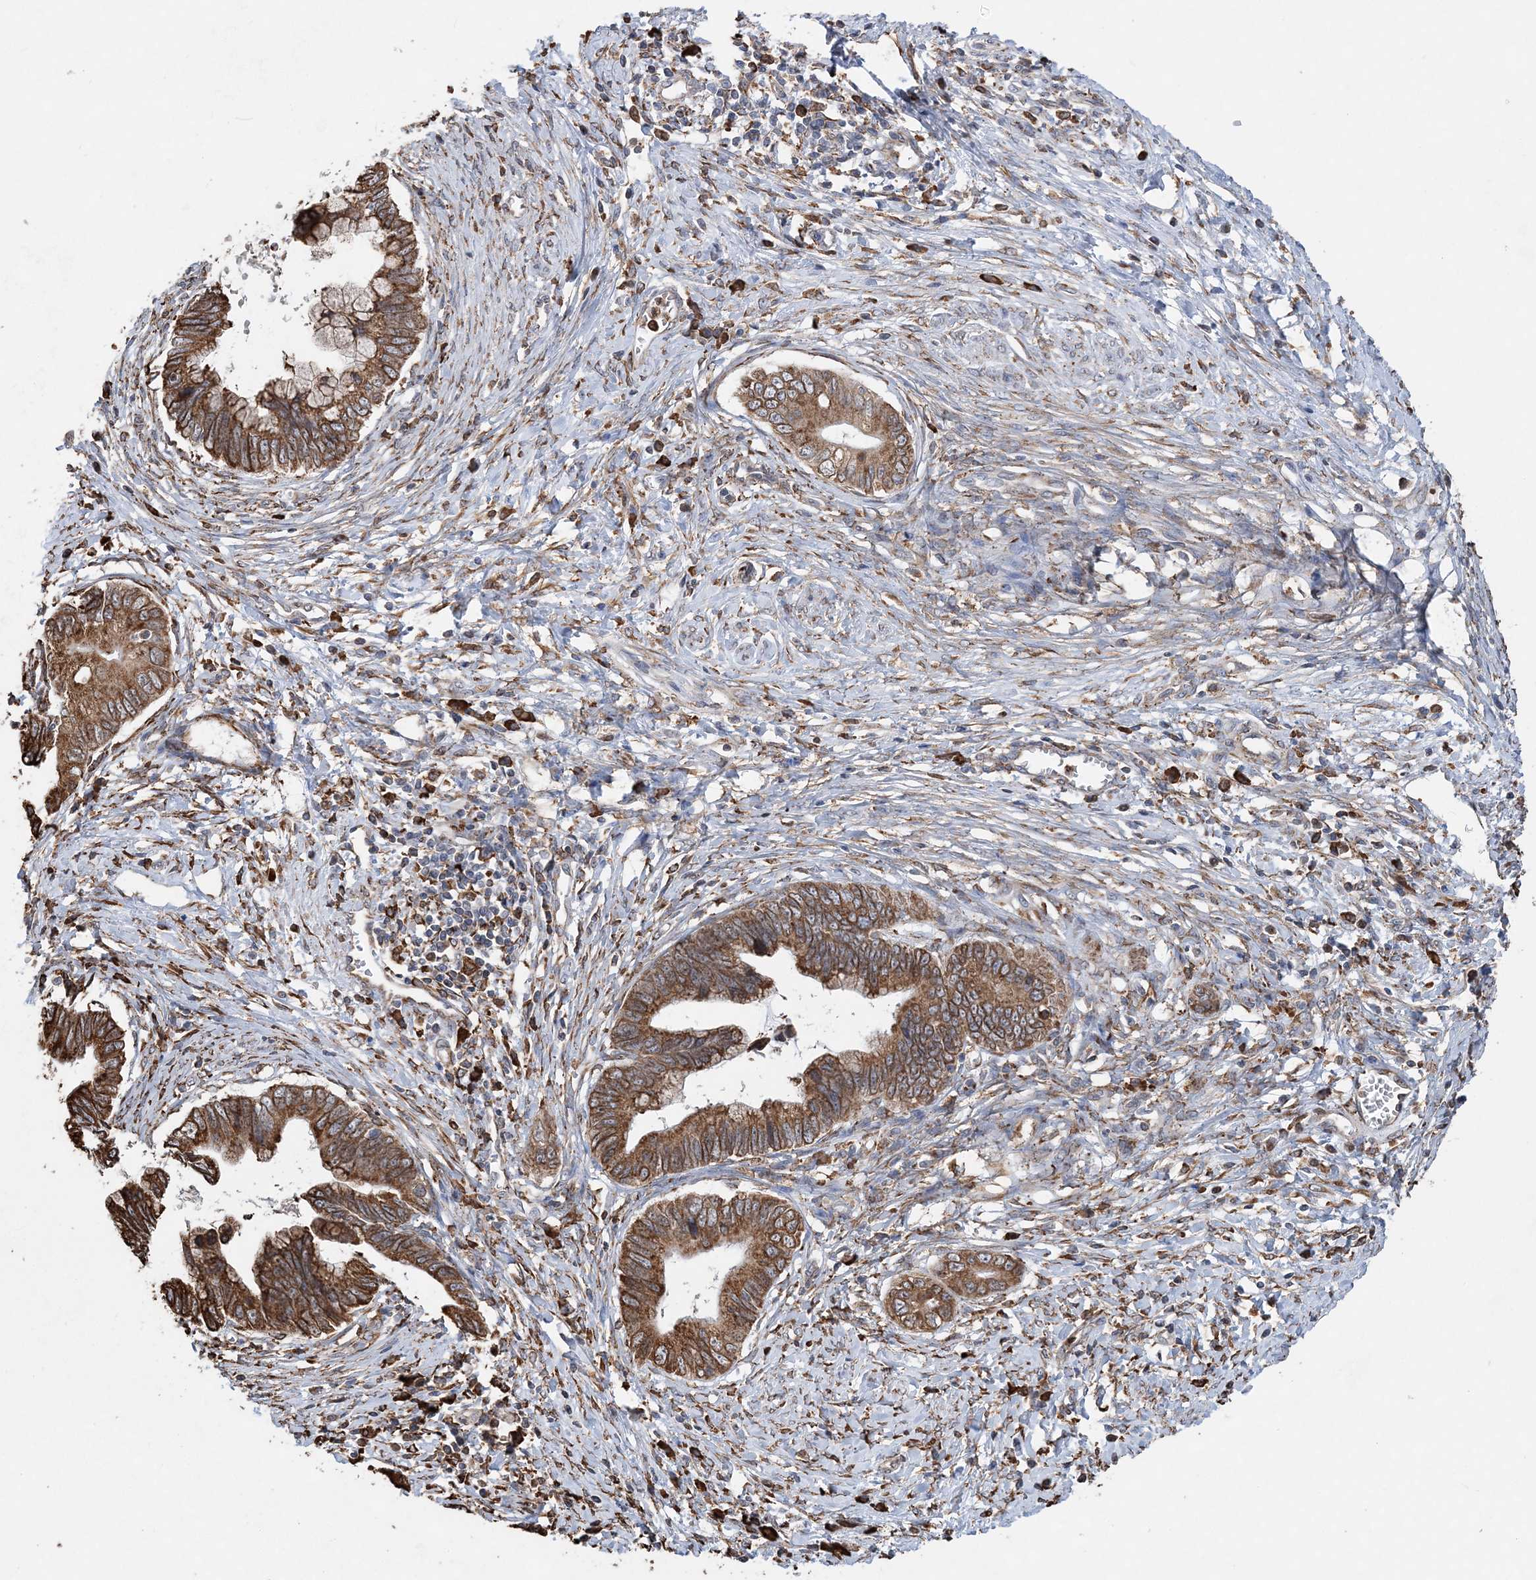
{"staining": {"intensity": "strong", "quantity": ">75%", "location": "cytoplasmic/membranous"}, "tissue": "cervical cancer", "cell_type": "Tumor cells", "image_type": "cancer", "snomed": [{"axis": "morphology", "description": "Adenocarcinoma, NOS"}, {"axis": "topography", "description": "Cervix"}], "caption": "Immunohistochemical staining of human adenocarcinoma (cervical) exhibits strong cytoplasmic/membranous protein staining in approximately >75% of tumor cells.", "gene": "WDR12", "patient": {"sex": "female", "age": 44}}